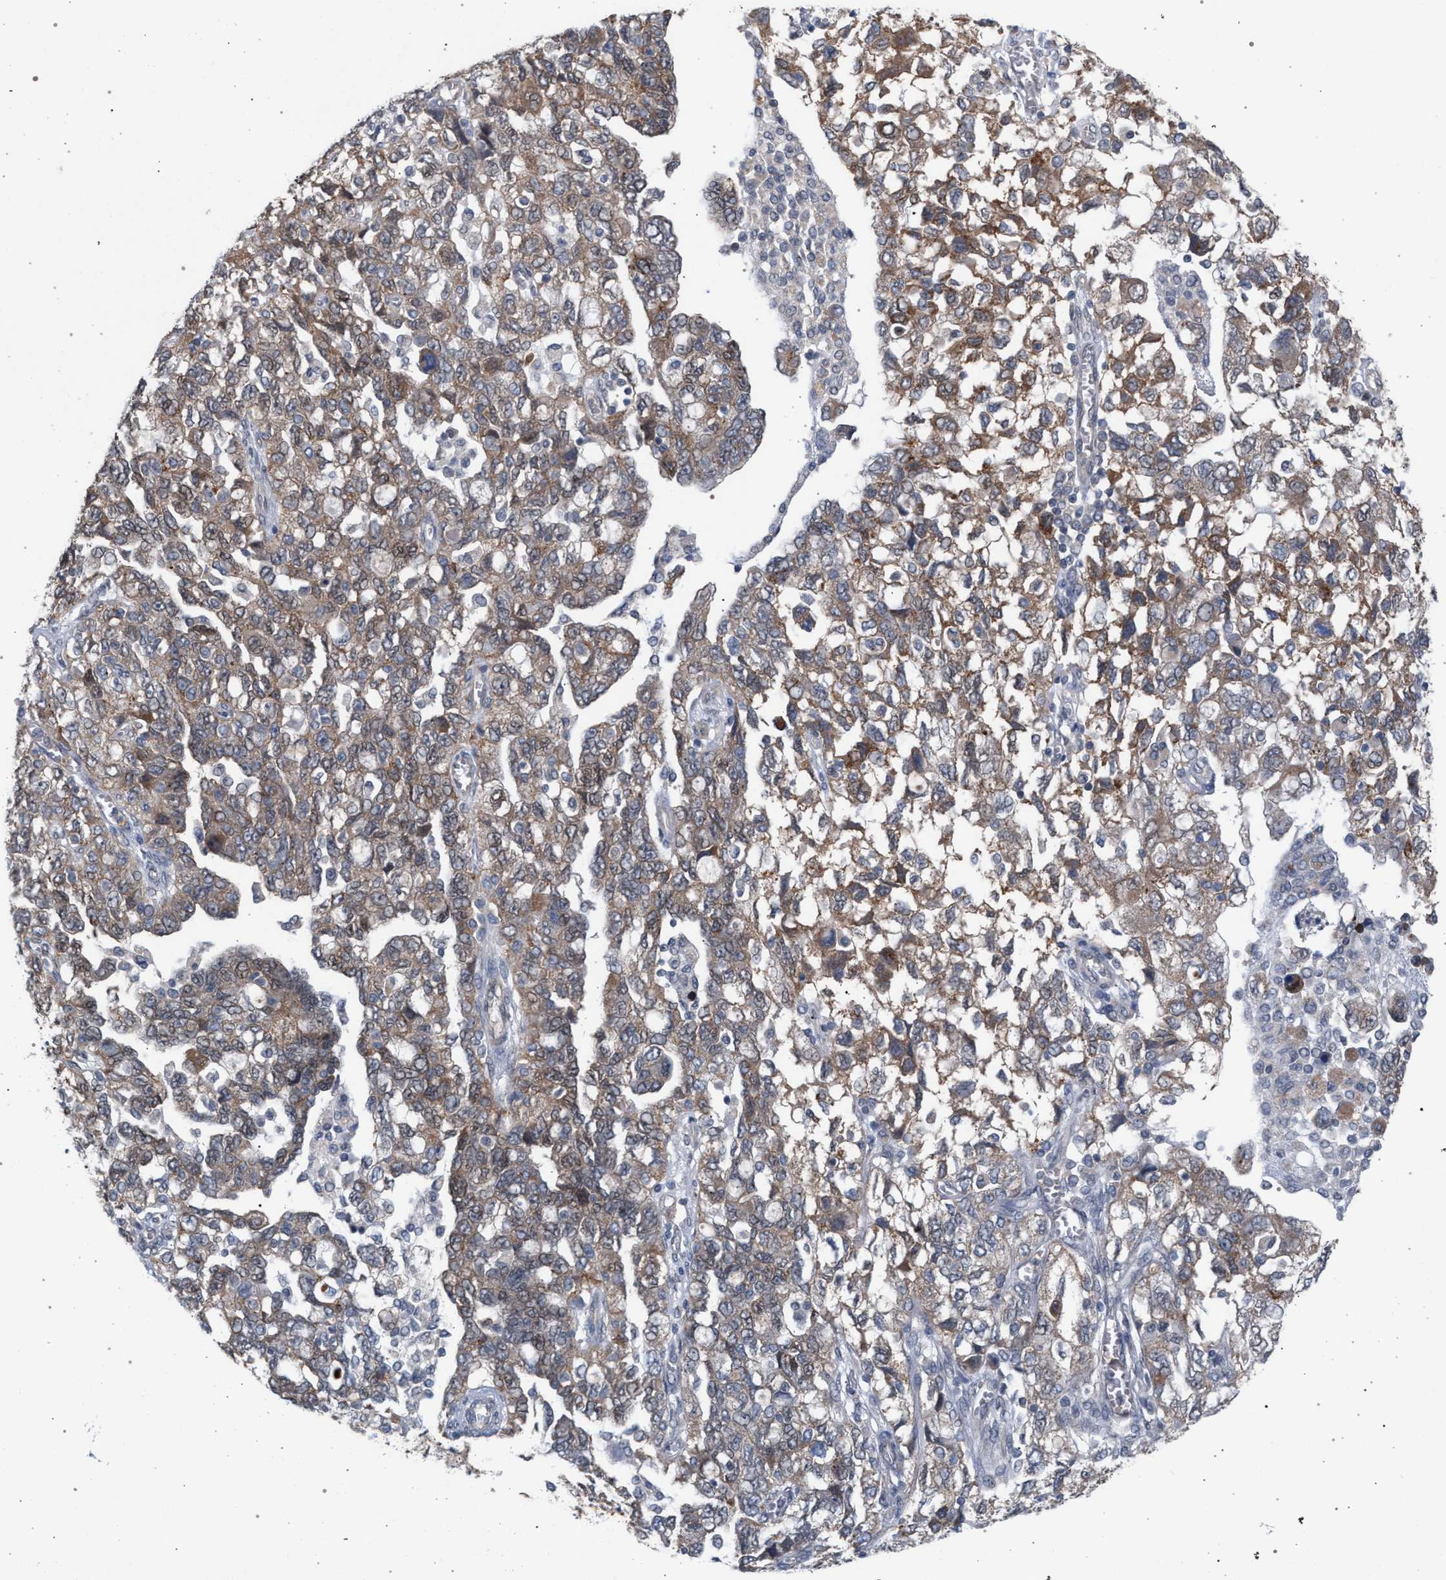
{"staining": {"intensity": "moderate", "quantity": ">75%", "location": "cytoplasmic/membranous"}, "tissue": "ovarian cancer", "cell_type": "Tumor cells", "image_type": "cancer", "snomed": [{"axis": "morphology", "description": "Carcinoma, NOS"}, {"axis": "morphology", "description": "Cystadenocarcinoma, serous, NOS"}, {"axis": "topography", "description": "Ovary"}], "caption": "Moderate cytoplasmic/membranous positivity is identified in approximately >75% of tumor cells in ovarian cancer. Nuclei are stained in blue.", "gene": "ARPC5L", "patient": {"sex": "female", "age": 69}}